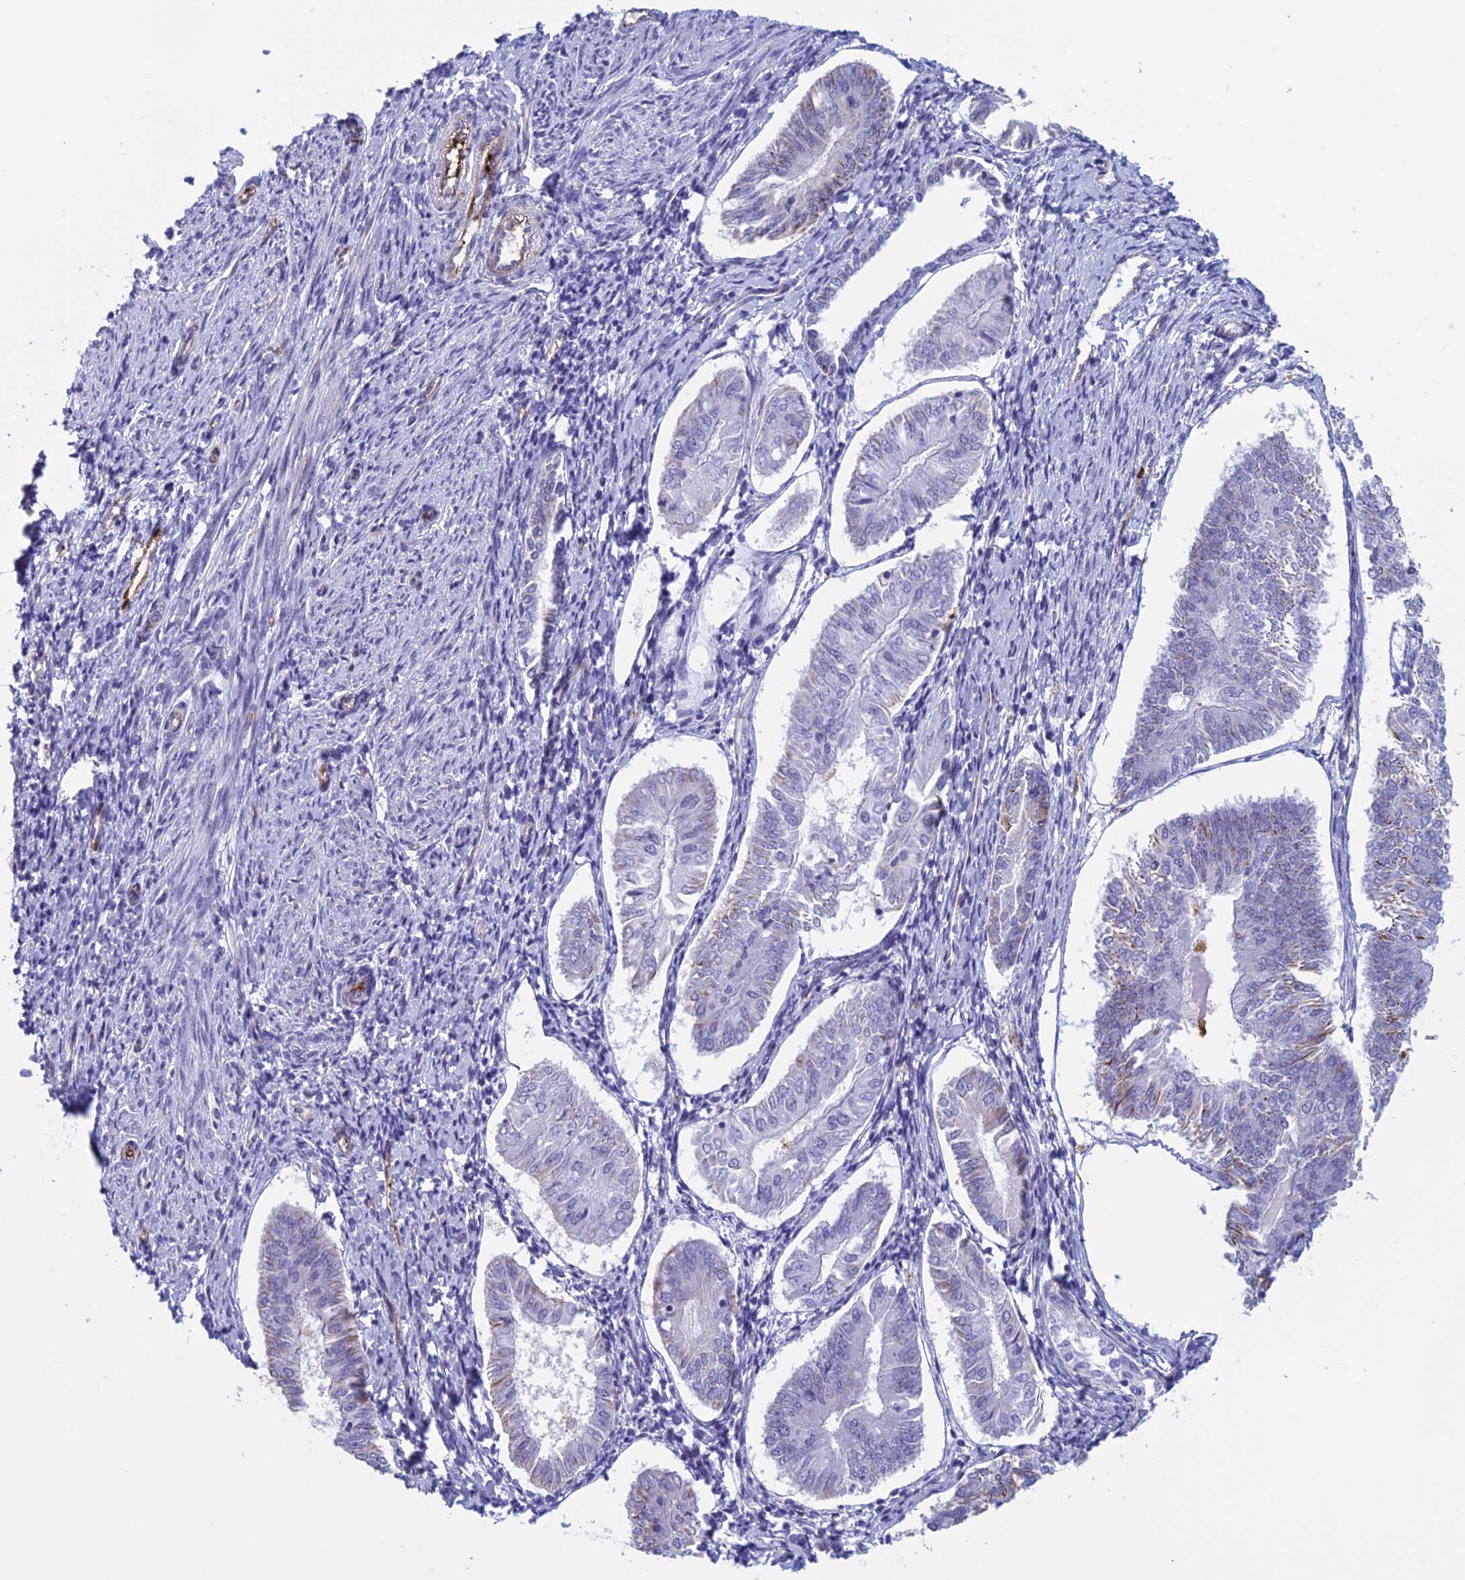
{"staining": {"intensity": "moderate", "quantity": "<25%", "location": "cytoplasmic/membranous"}, "tissue": "endometrial cancer", "cell_type": "Tumor cells", "image_type": "cancer", "snomed": [{"axis": "morphology", "description": "Adenocarcinoma, NOS"}, {"axis": "topography", "description": "Endometrium"}], "caption": "Tumor cells exhibit moderate cytoplasmic/membranous positivity in approximately <25% of cells in endometrial cancer. (DAB (3,3'-diaminobenzidine) IHC, brown staining for protein, blue staining for nuclei).", "gene": "ANGPTL2", "patient": {"sex": "female", "age": 58}}